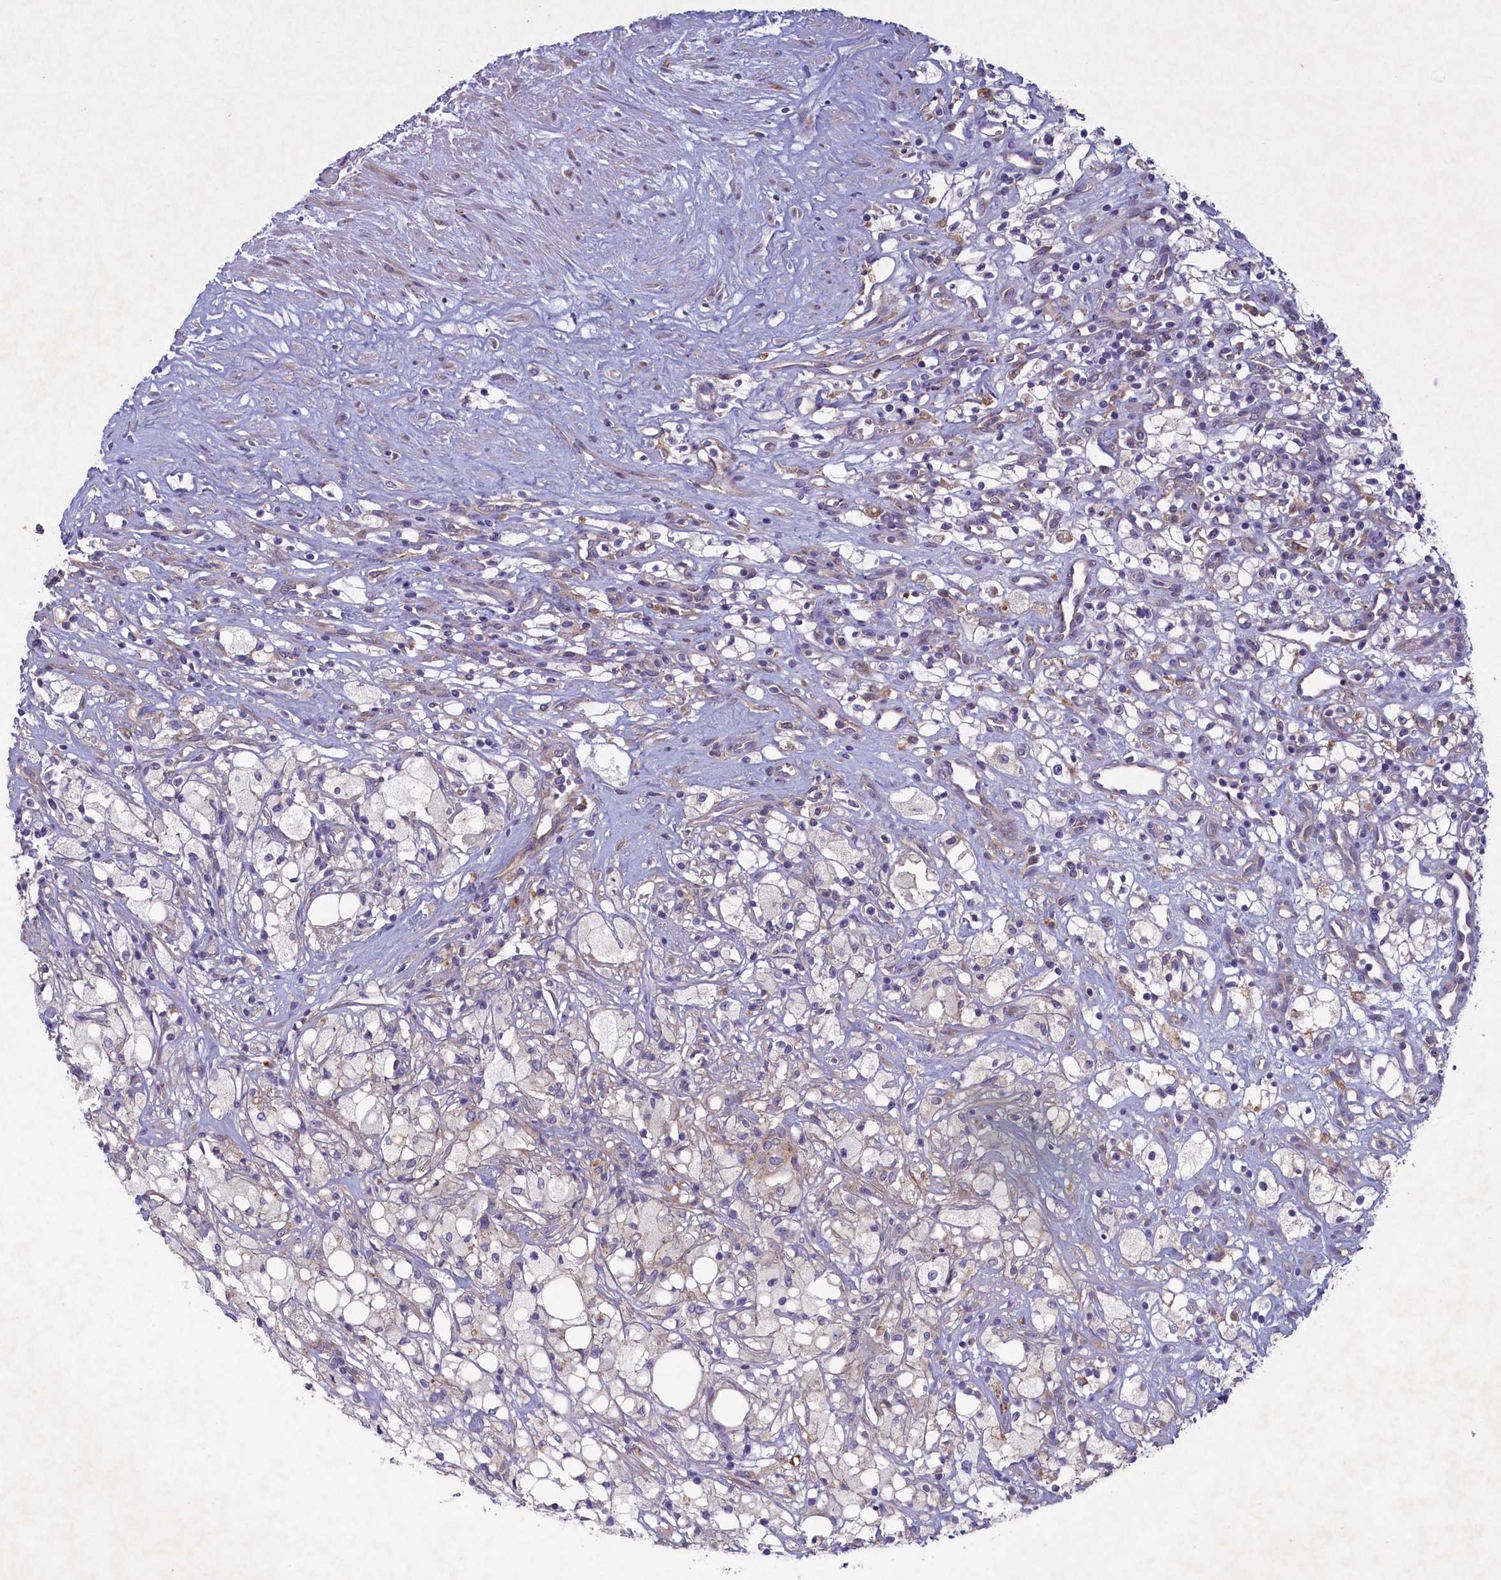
{"staining": {"intensity": "negative", "quantity": "none", "location": "none"}, "tissue": "renal cancer", "cell_type": "Tumor cells", "image_type": "cancer", "snomed": [{"axis": "morphology", "description": "Adenocarcinoma, NOS"}, {"axis": "topography", "description": "Kidney"}], "caption": "Renal cancer stained for a protein using immunohistochemistry demonstrates no positivity tumor cells.", "gene": "PLEKHG6", "patient": {"sex": "male", "age": 59}}